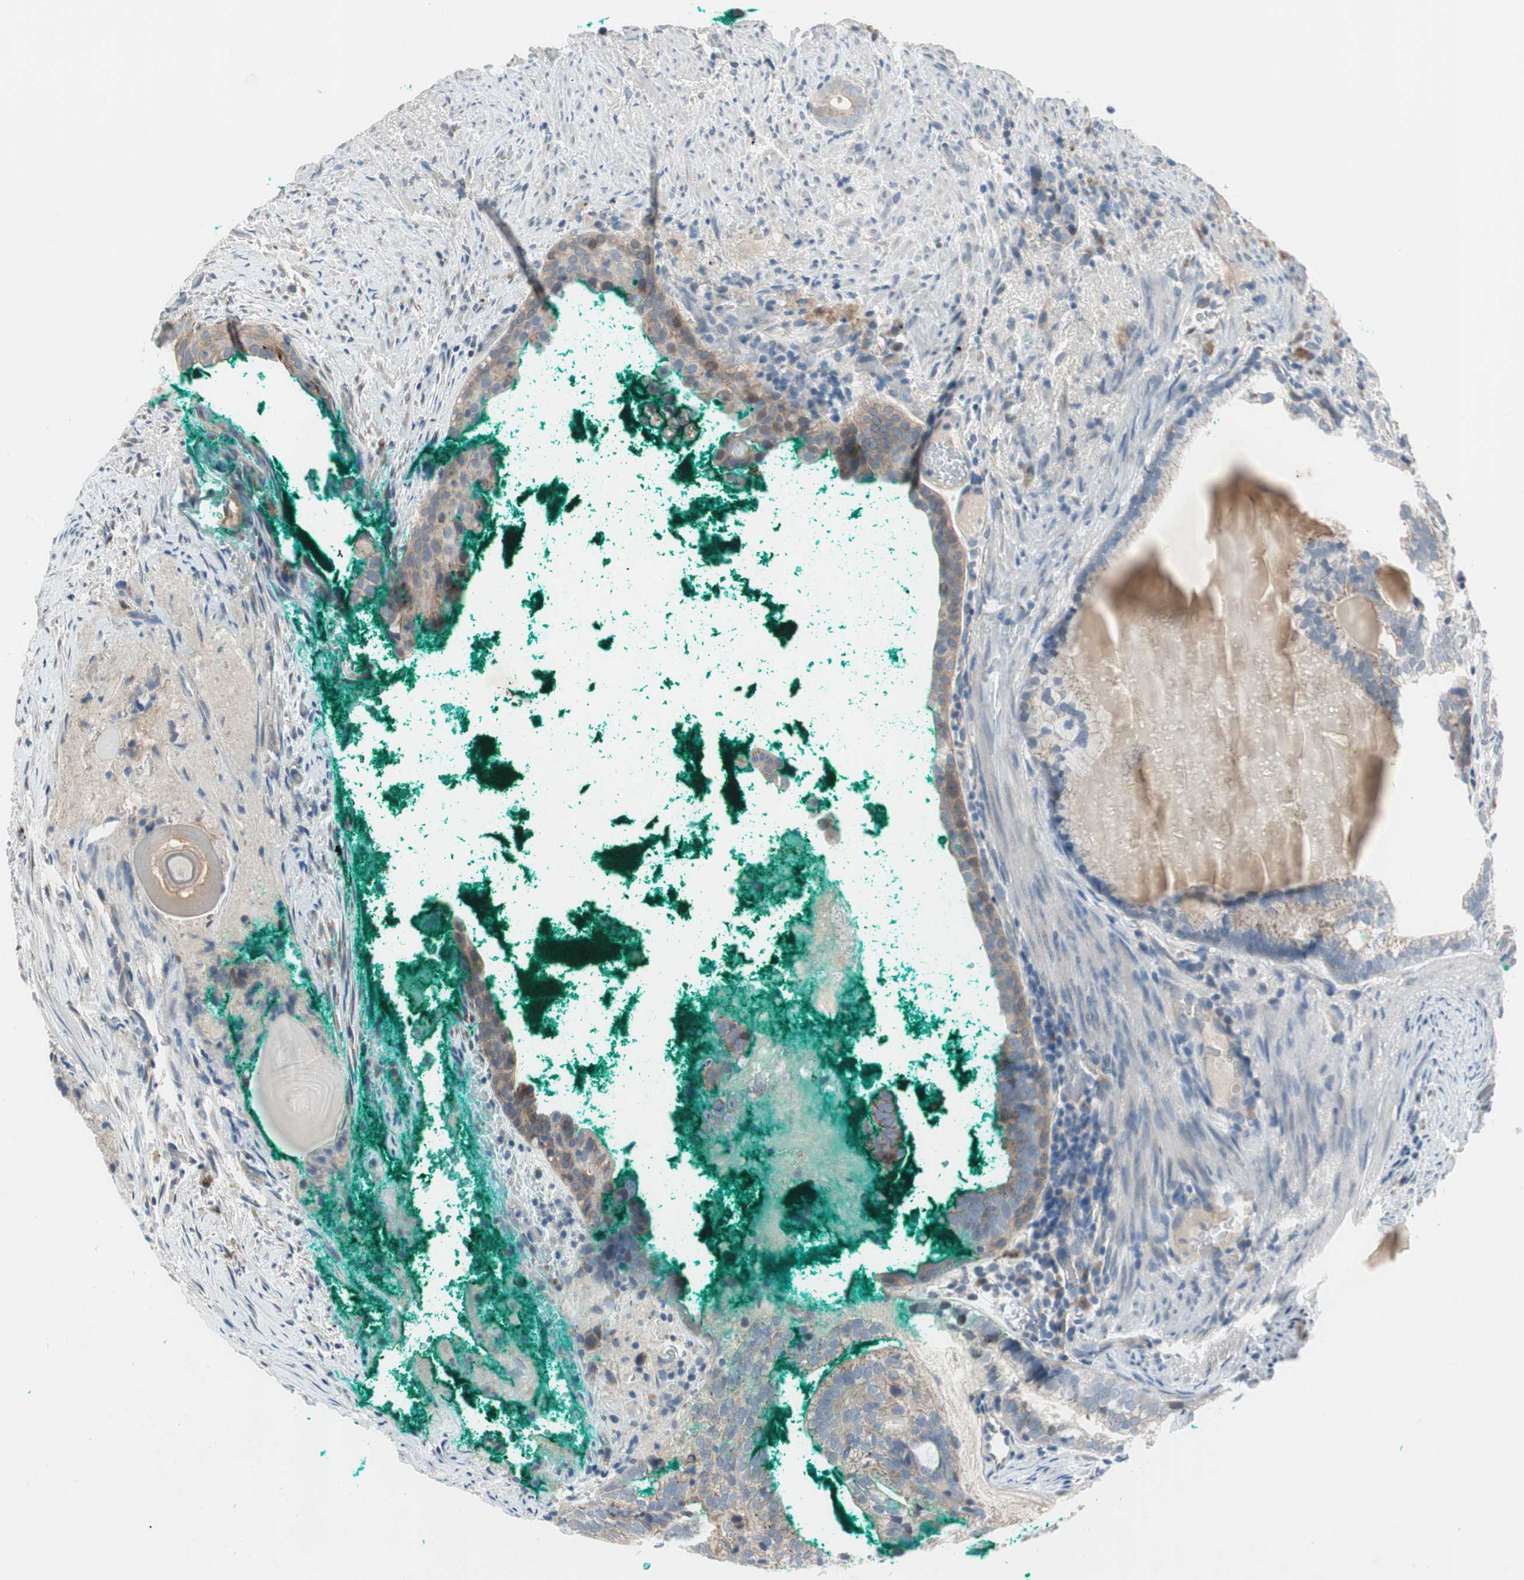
{"staining": {"intensity": "moderate", "quantity": ">75%", "location": "cytoplasmic/membranous"}, "tissue": "prostate cancer", "cell_type": "Tumor cells", "image_type": "cancer", "snomed": [{"axis": "morphology", "description": "Adenocarcinoma, High grade"}, {"axis": "topography", "description": "Prostate"}], "caption": "Prostate high-grade adenocarcinoma stained for a protein exhibits moderate cytoplasmic/membranous positivity in tumor cells.", "gene": "PRRG4", "patient": {"sex": "male", "age": 66}}